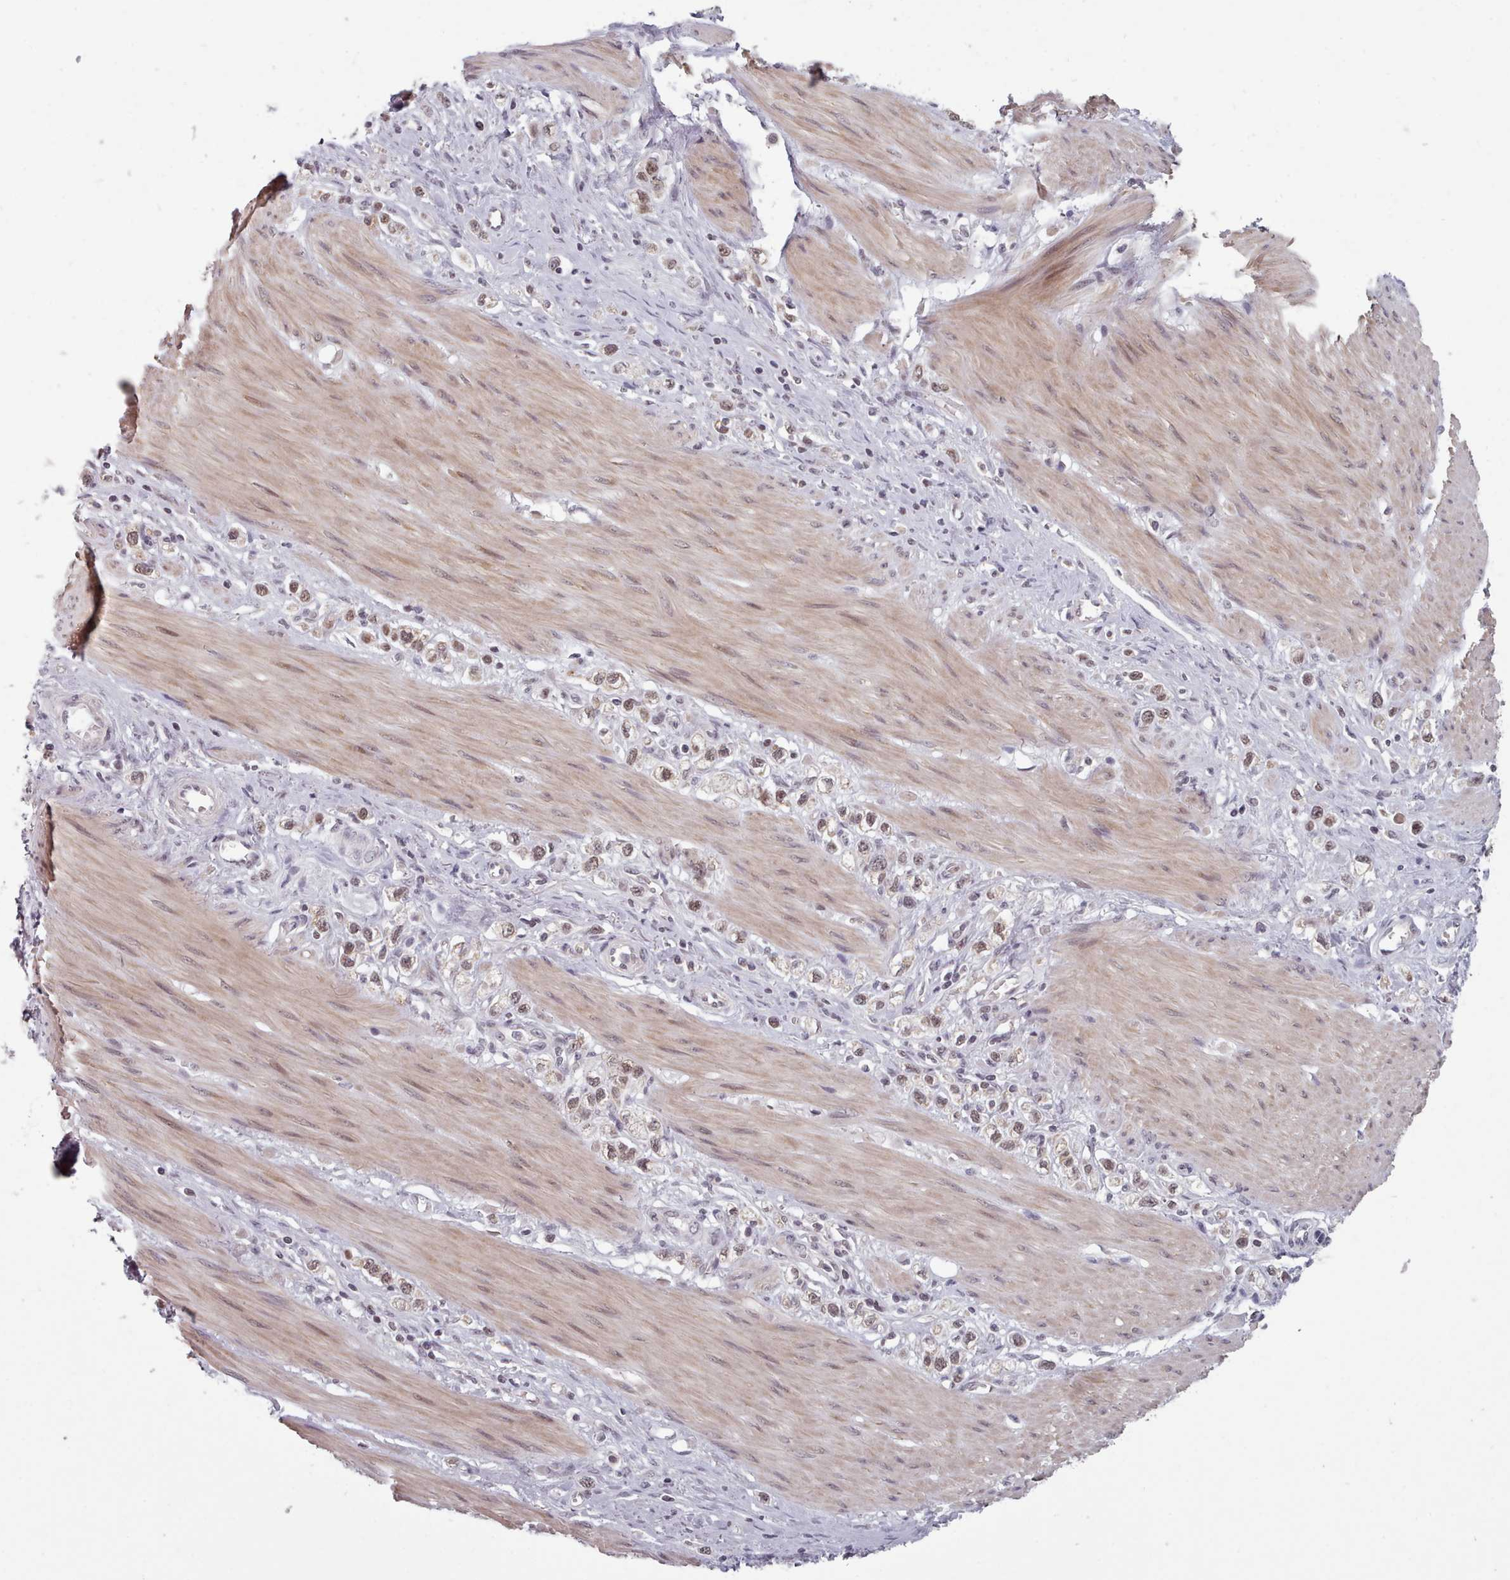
{"staining": {"intensity": "moderate", "quantity": ">75%", "location": "nuclear"}, "tissue": "stomach cancer", "cell_type": "Tumor cells", "image_type": "cancer", "snomed": [{"axis": "morphology", "description": "Adenocarcinoma, NOS"}, {"axis": "topography", "description": "Stomach"}], "caption": "A photomicrograph of human stomach cancer (adenocarcinoma) stained for a protein reveals moderate nuclear brown staining in tumor cells.", "gene": "SRSF9", "patient": {"sex": "female", "age": 65}}